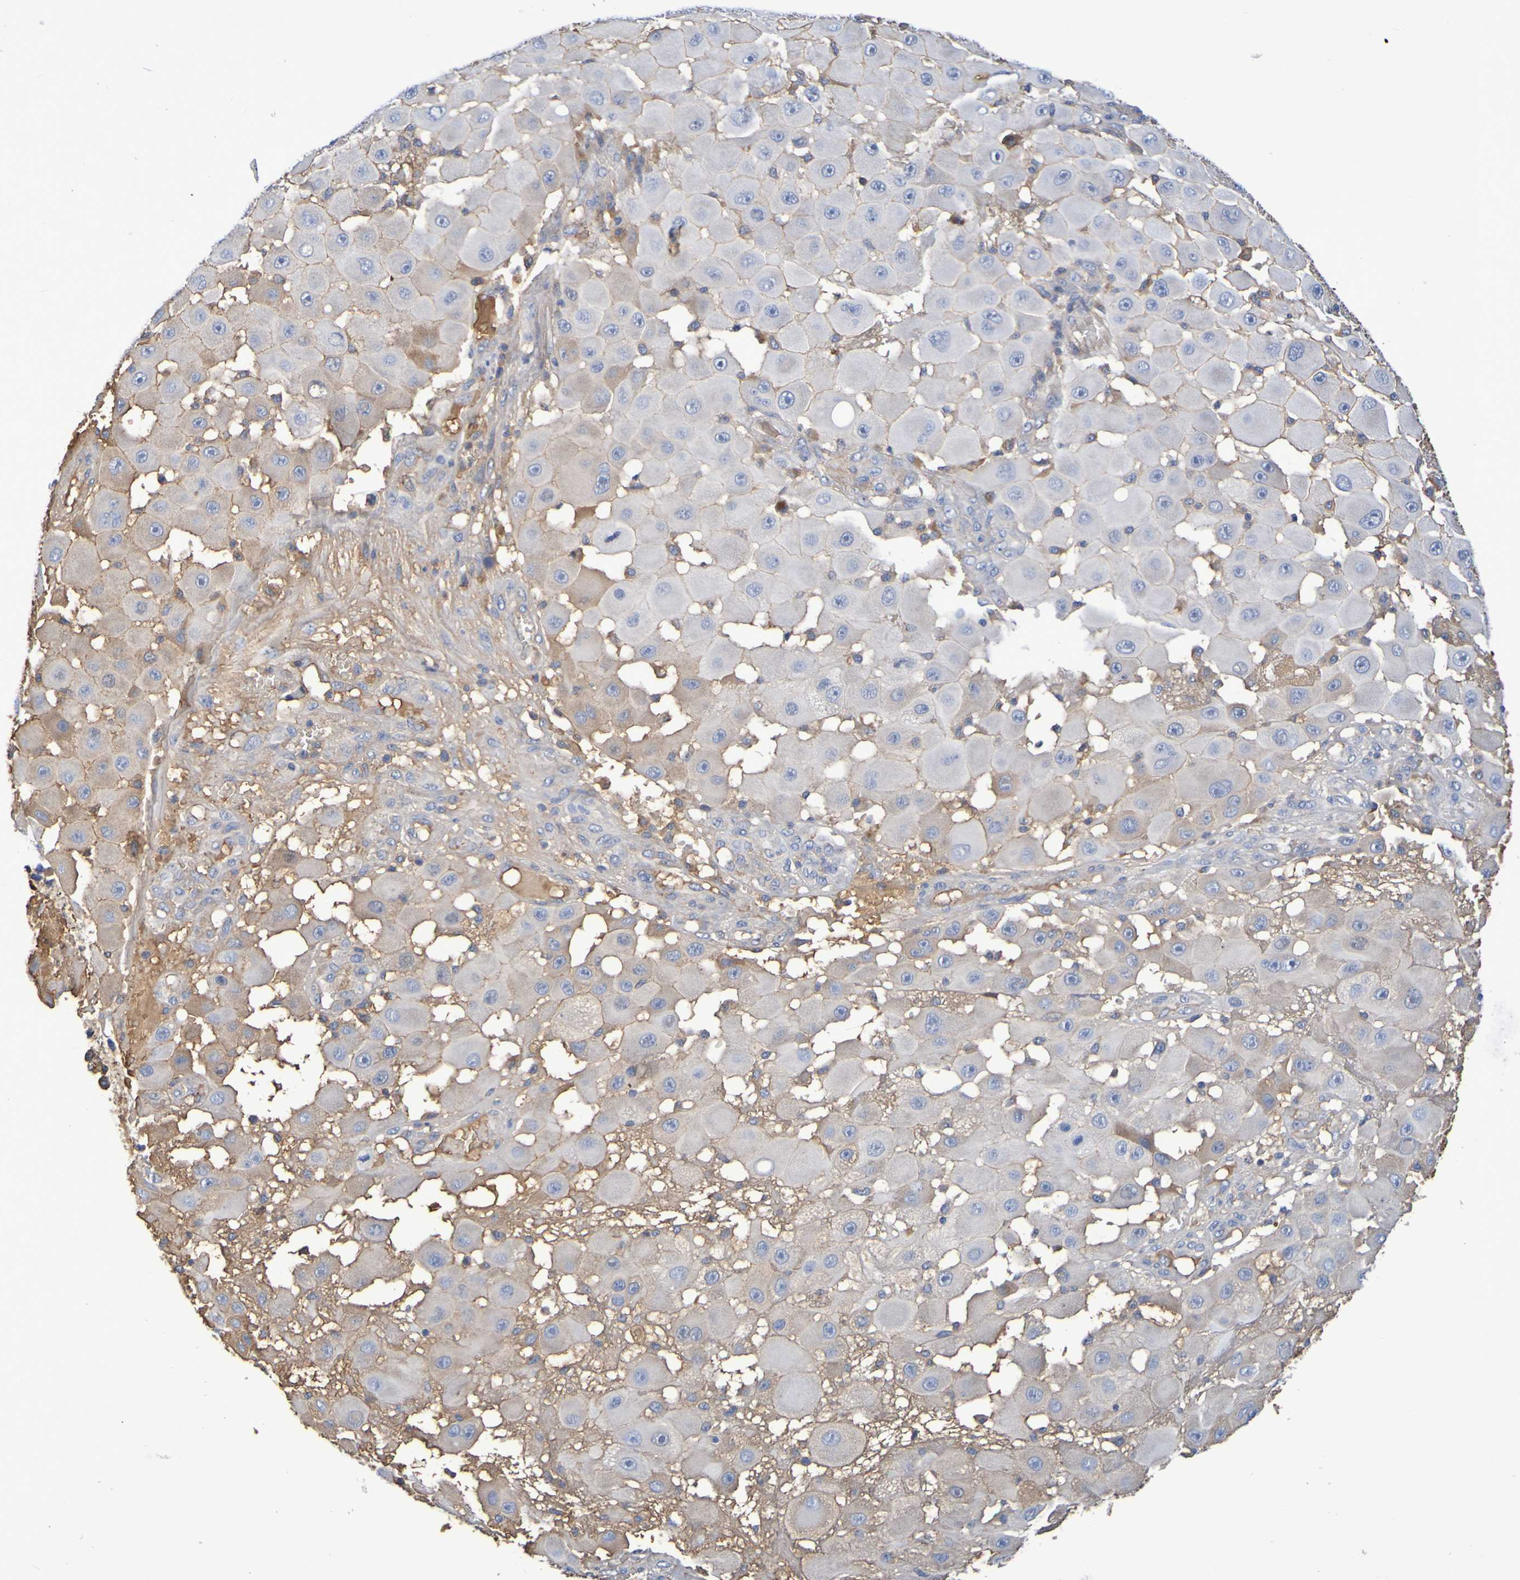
{"staining": {"intensity": "weak", "quantity": "<25%", "location": "cytoplasmic/membranous"}, "tissue": "melanoma", "cell_type": "Tumor cells", "image_type": "cancer", "snomed": [{"axis": "morphology", "description": "Malignant melanoma, NOS"}, {"axis": "topography", "description": "Skin"}], "caption": "The micrograph displays no staining of tumor cells in melanoma.", "gene": "GAB3", "patient": {"sex": "female", "age": 81}}